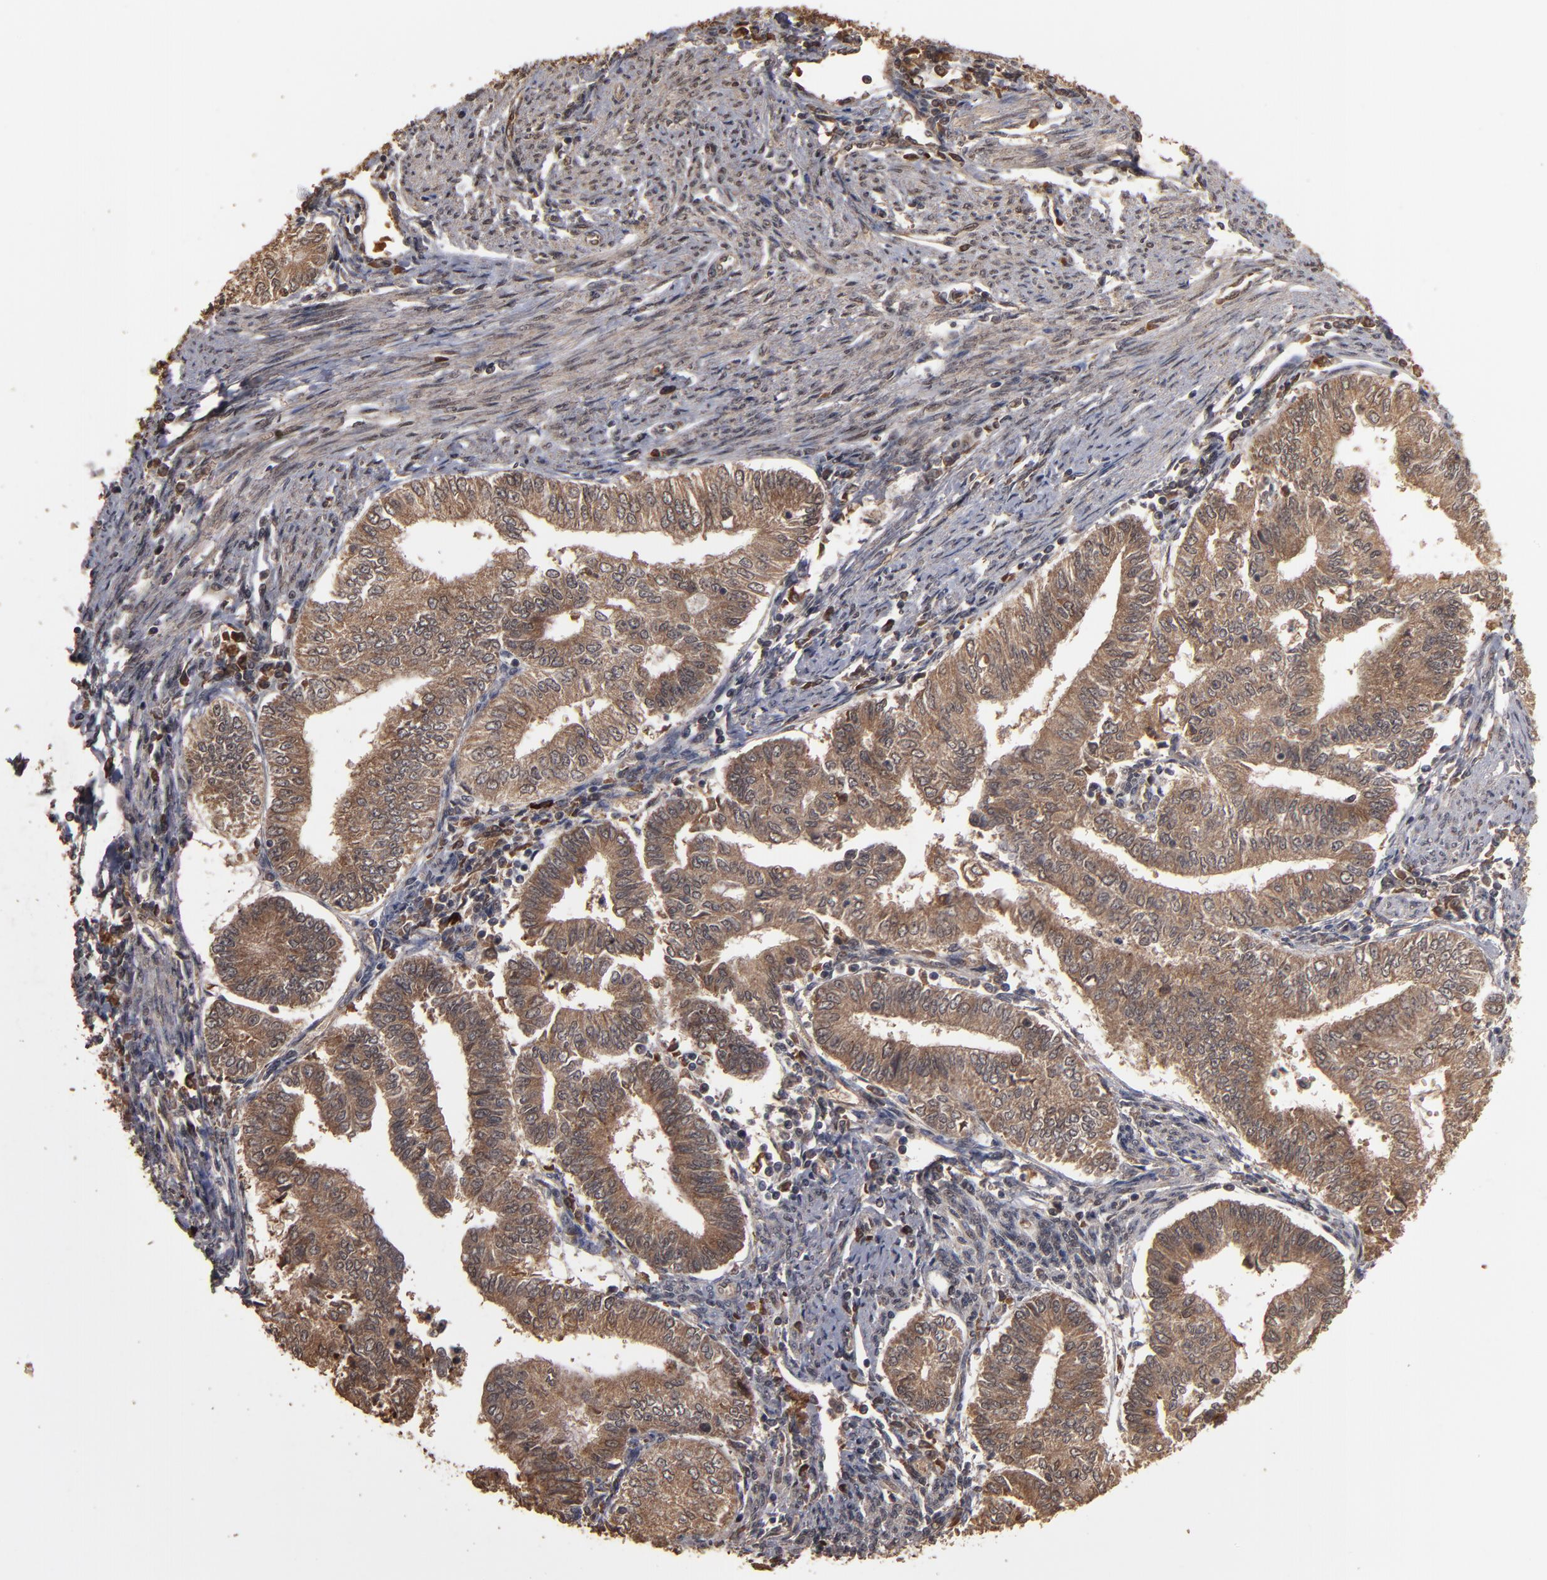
{"staining": {"intensity": "strong", "quantity": ">75%", "location": "cytoplasmic/membranous,nuclear"}, "tissue": "endometrial cancer", "cell_type": "Tumor cells", "image_type": "cancer", "snomed": [{"axis": "morphology", "description": "Adenocarcinoma, NOS"}, {"axis": "topography", "description": "Endometrium"}], "caption": "A brown stain highlights strong cytoplasmic/membranous and nuclear expression of a protein in endometrial cancer tumor cells. (DAB IHC, brown staining for protein, blue staining for nuclei).", "gene": "NXF2B", "patient": {"sex": "female", "age": 66}}